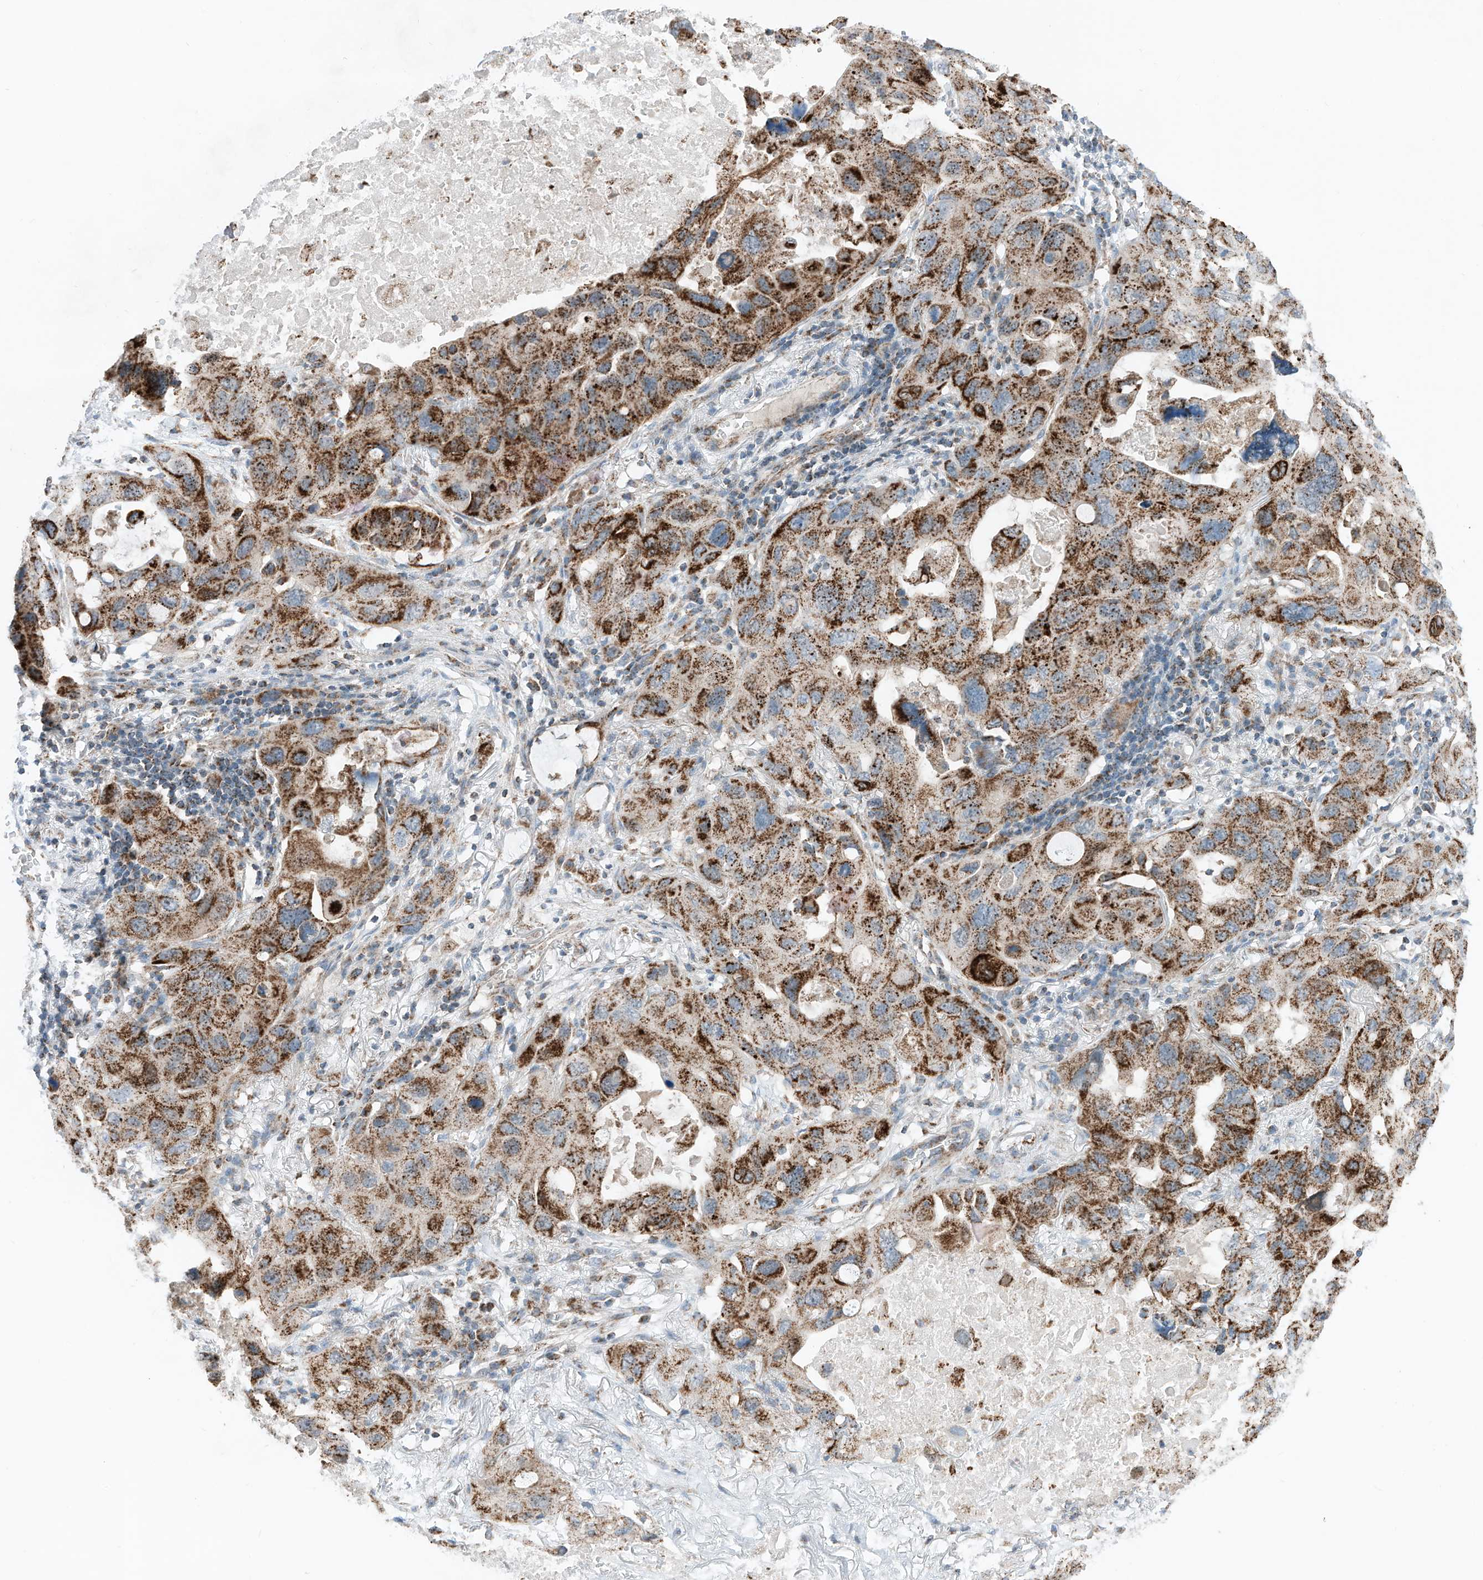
{"staining": {"intensity": "strong", "quantity": ">75%", "location": "cytoplasmic/membranous"}, "tissue": "lung cancer", "cell_type": "Tumor cells", "image_type": "cancer", "snomed": [{"axis": "morphology", "description": "Squamous cell carcinoma, NOS"}, {"axis": "topography", "description": "Lung"}], "caption": "IHC (DAB) staining of lung cancer reveals strong cytoplasmic/membranous protein expression in approximately >75% of tumor cells.", "gene": "RMND1", "patient": {"sex": "female", "age": 73}}